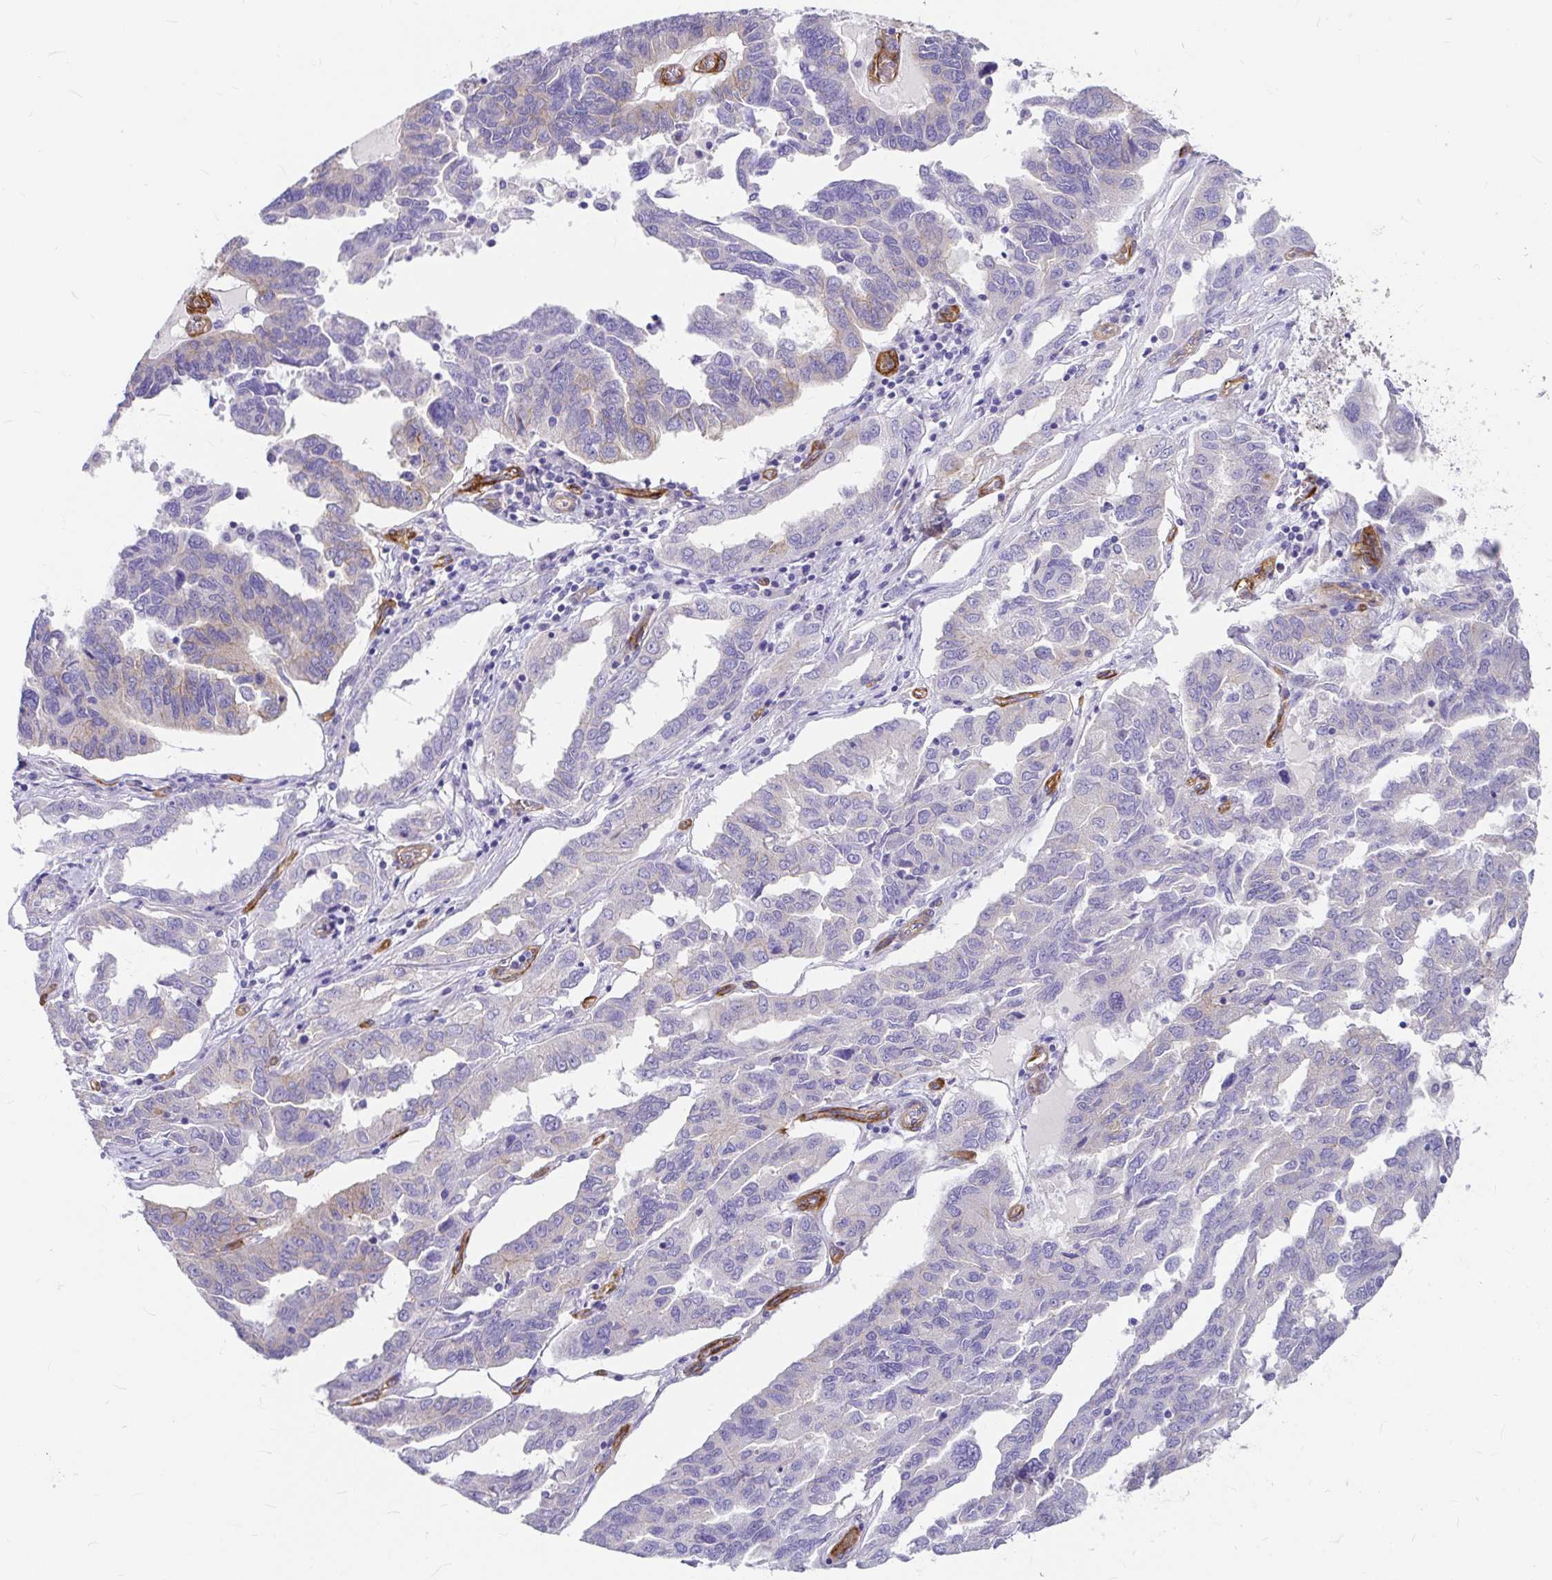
{"staining": {"intensity": "weak", "quantity": "<25%", "location": "cytoplasmic/membranous"}, "tissue": "ovarian cancer", "cell_type": "Tumor cells", "image_type": "cancer", "snomed": [{"axis": "morphology", "description": "Cystadenocarcinoma, serous, NOS"}, {"axis": "topography", "description": "Ovary"}], "caption": "Protein analysis of ovarian cancer demonstrates no significant positivity in tumor cells.", "gene": "MYO1B", "patient": {"sex": "female", "age": 64}}